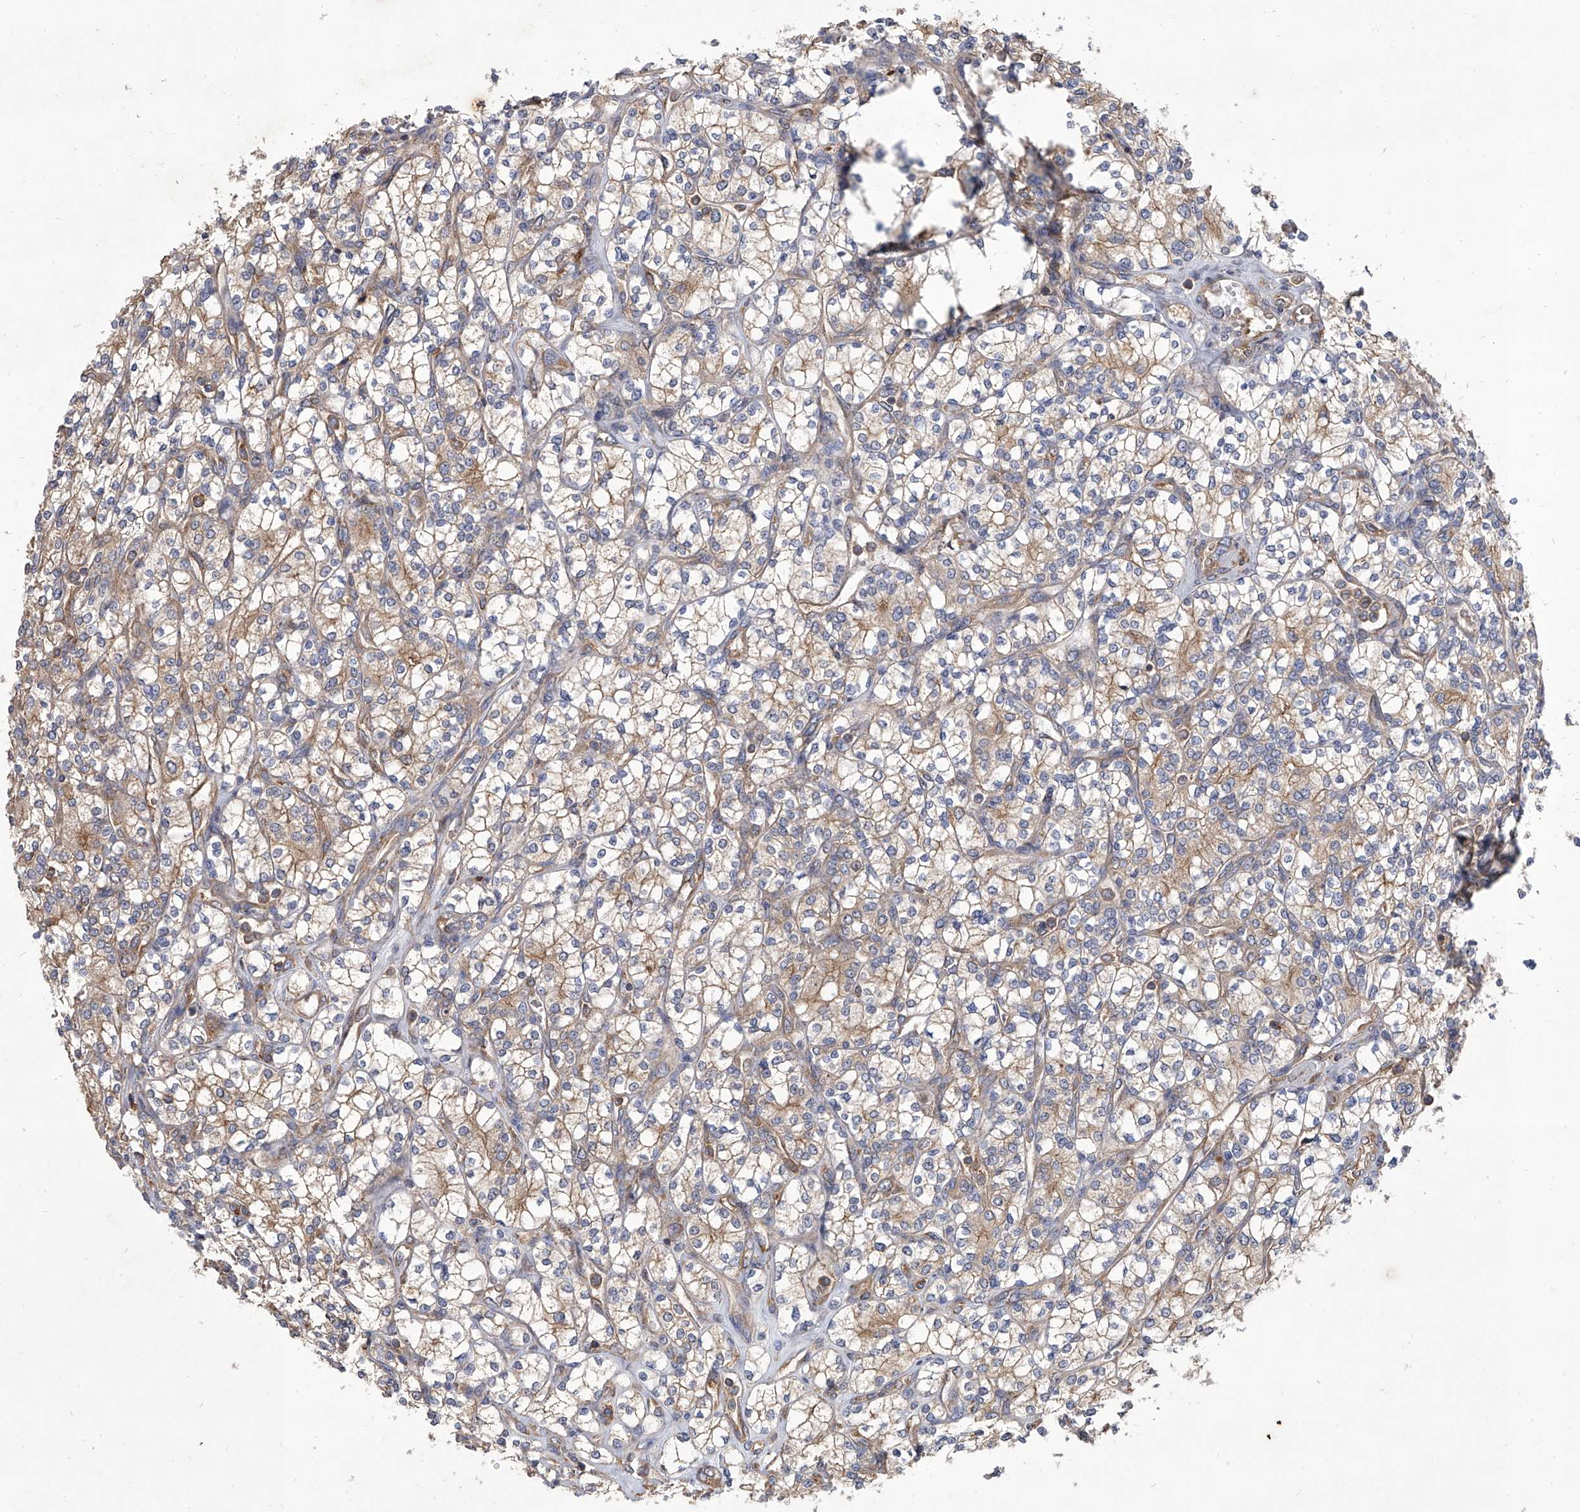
{"staining": {"intensity": "weak", "quantity": ">75%", "location": "cytoplasmic/membranous"}, "tissue": "renal cancer", "cell_type": "Tumor cells", "image_type": "cancer", "snomed": [{"axis": "morphology", "description": "Adenocarcinoma, NOS"}, {"axis": "topography", "description": "Kidney"}], "caption": "Renal adenocarcinoma stained with DAB immunohistochemistry (IHC) shows low levels of weak cytoplasmic/membranous expression in approximately >75% of tumor cells. (IHC, brightfield microscopy, high magnification).", "gene": "EIF2S2", "patient": {"sex": "male", "age": 77}}